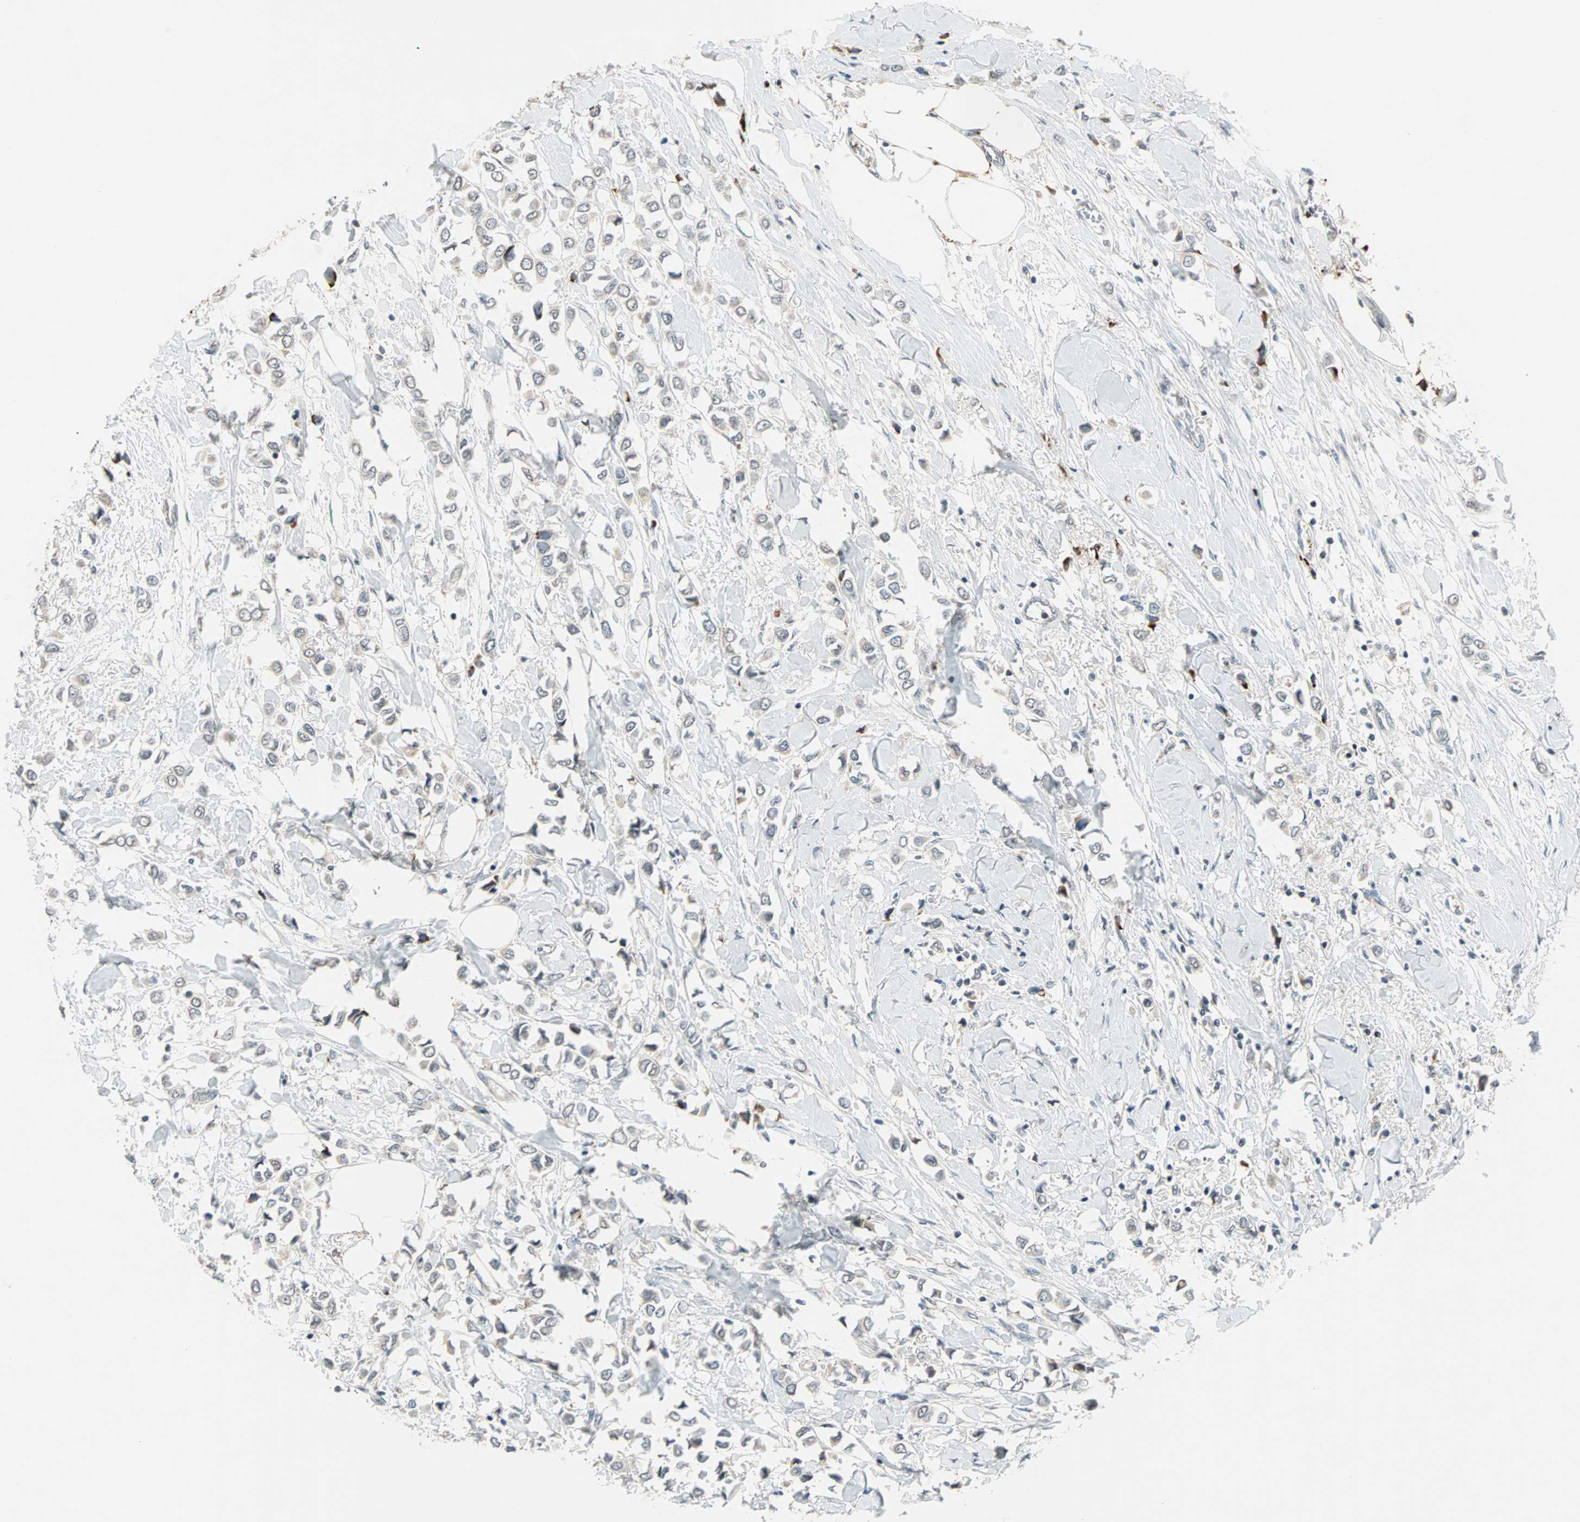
{"staining": {"intensity": "negative", "quantity": "none", "location": "none"}, "tissue": "breast cancer", "cell_type": "Tumor cells", "image_type": "cancer", "snomed": [{"axis": "morphology", "description": "Lobular carcinoma"}, {"axis": "topography", "description": "Breast"}], "caption": "Immunohistochemical staining of human breast lobular carcinoma shows no significant positivity in tumor cells.", "gene": "PROS1", "patient": {"sex": "female", "age": 51}}